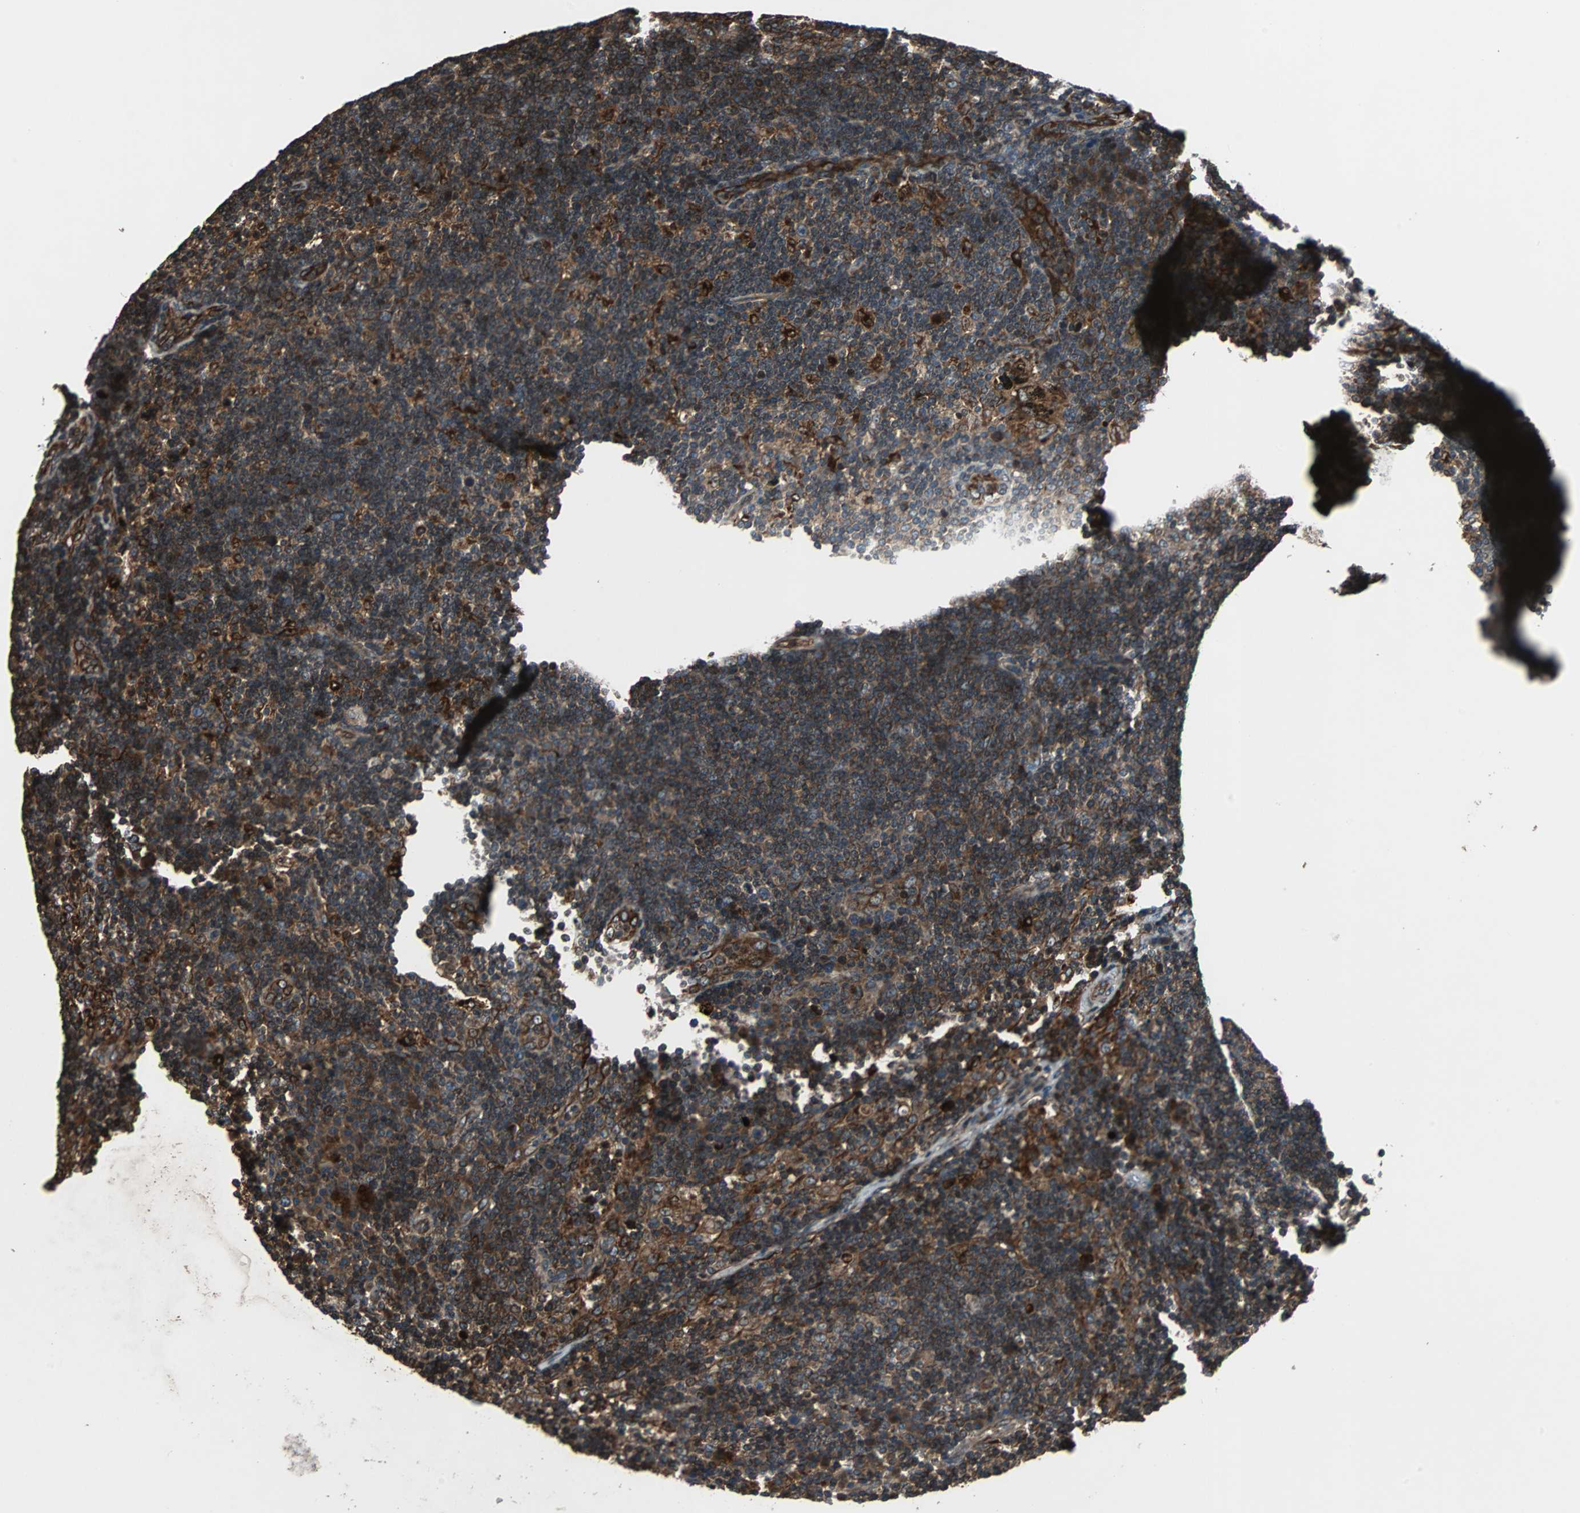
{"staining": {"intensity": "strong", "quantity": ">75%", "location": "cytoplasmic/membranous"}, "tissue": "lymph node", "cell_type": "Germinal center cells", "image_type": "normal", "snomed": [{"axis": "morphology", "description": "Normal tissue, NOS"}, {"axis": "morphology", "description": "Squamous cell carcinoma, metastatic, NOS"}, {"axis": "topography", "description": "Lymph node"}], "caption": "The immunohistochemical stain labels strong cytoplasmic/membranous staining in germinal center cells of unremarkable lymph node.", "gene": "RAB7A", "patient": {"sex": "female", "age": 53}}